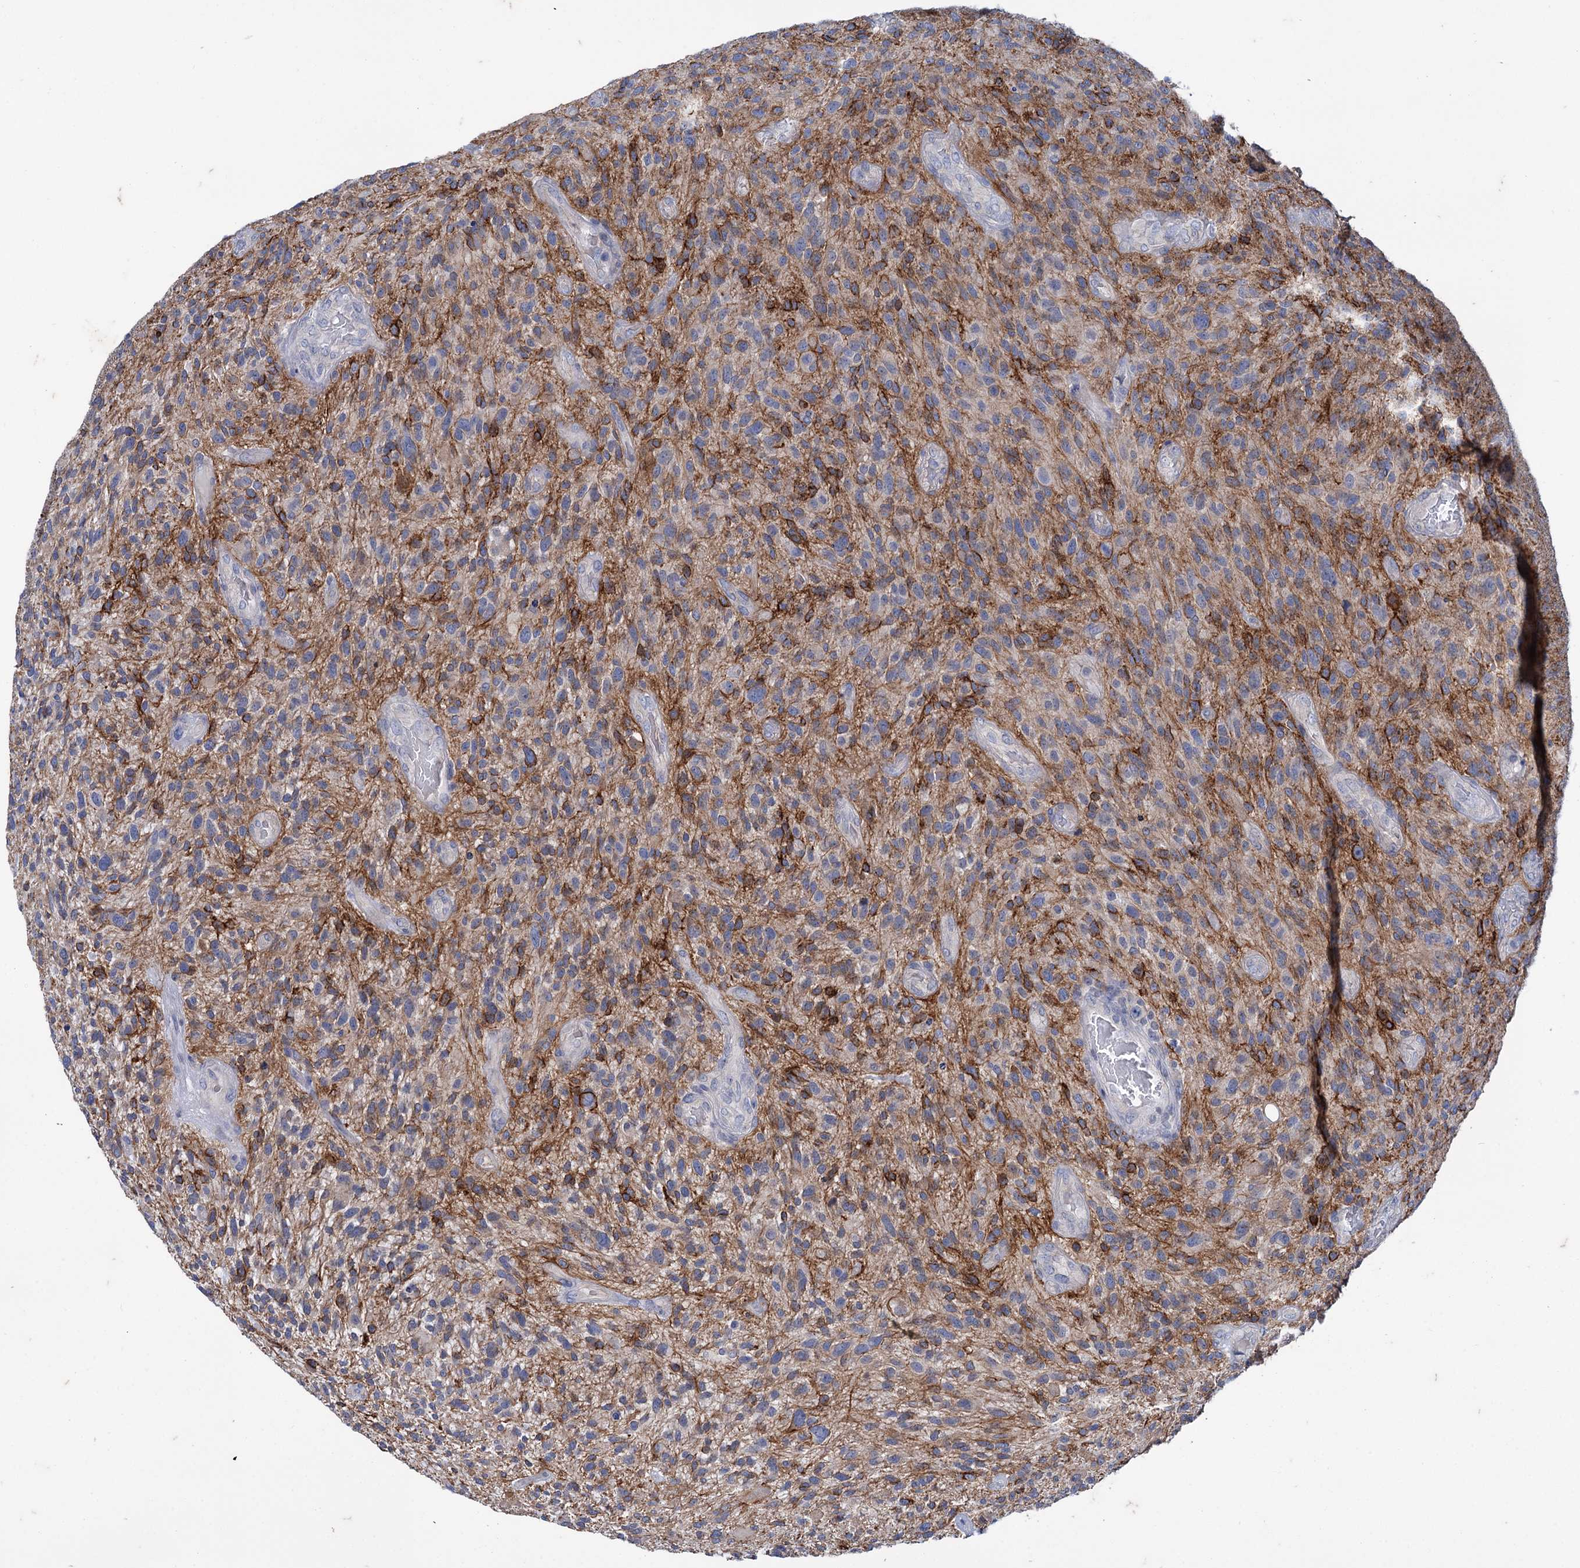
{"staining": {"intensity": "negative", "quantity": "none", "location": "none"}, "tissue": "glioma", "cell_type": "Tumor cells", "image_type": "cancer", "snomed": [{"axis": "morphology", "description": "Glioma, malignant, High grade"}, {"axis": "topography", "description": "Brain"}], "caption": "Tumor cells are negative for protein expression in human high-grade glioma (malignant). (Brightfield microscopy of DAB (3,3'-diaminobenzidine) immunohistochemistry at high magnification).", "gene": "MID1IP1", "patient": {"sex": "male", "age": 47}}